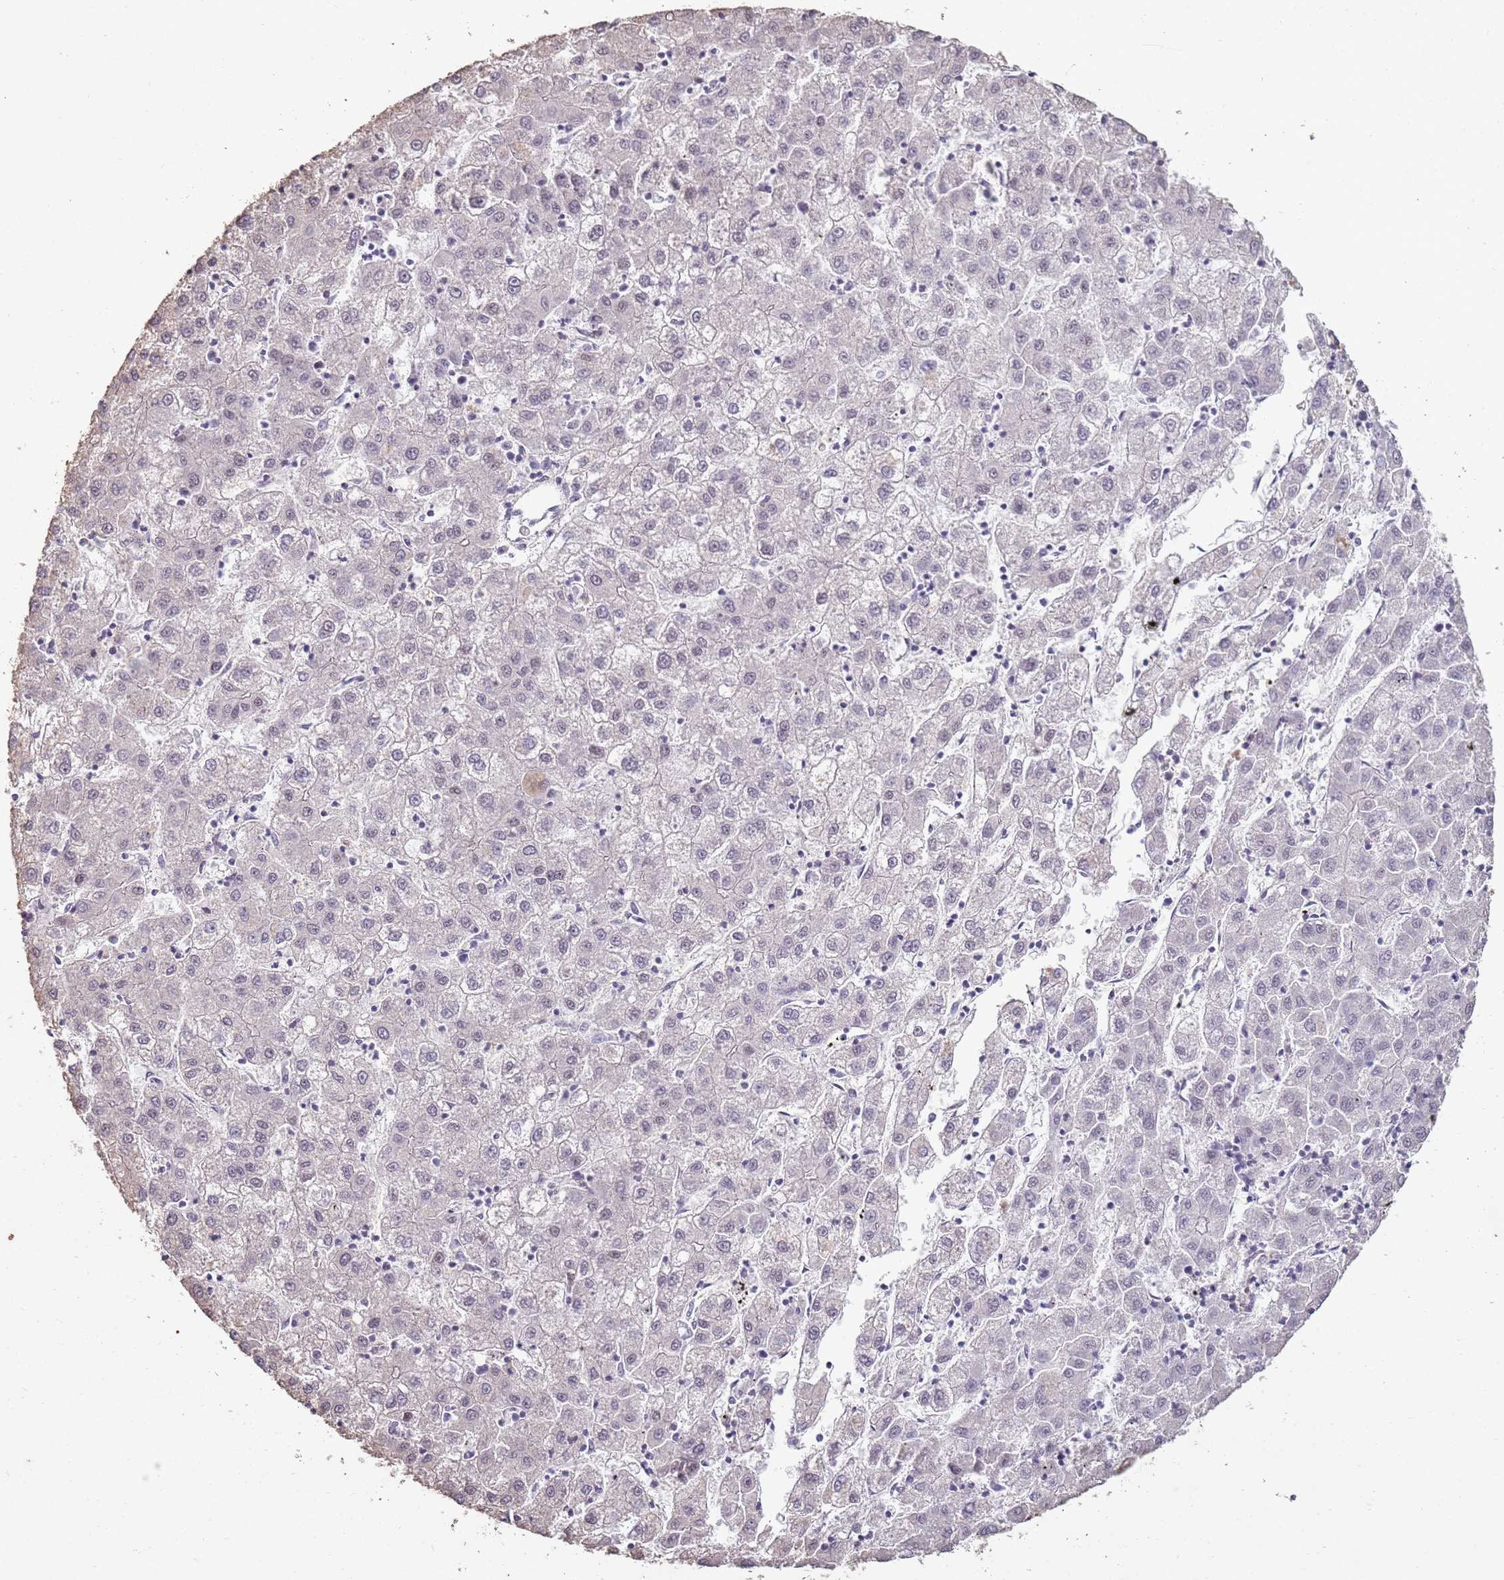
{"staining": {"intensity": "negative", "quantity": "none", "location": "none"}, "tissue": "liver cancer", "cell_type": "Tumor cells", "image_type": "cancer", "snomed": [{"axis": "morphology", "description": "Carcinoma, Hepatocellular, NOS"}, {"axis": "topography", "description": "Liver"}], "caption": "High power microscopy histopathology image of an IHC photomicrograph of hepatocellular carcinoma (liver), revealing no significant positivity in tumor cells. (Brightfield microscopy of DAB IHC at high magnification).", "gene": "ARL14EP", "patient": {"sex": "male", "age": 72}}